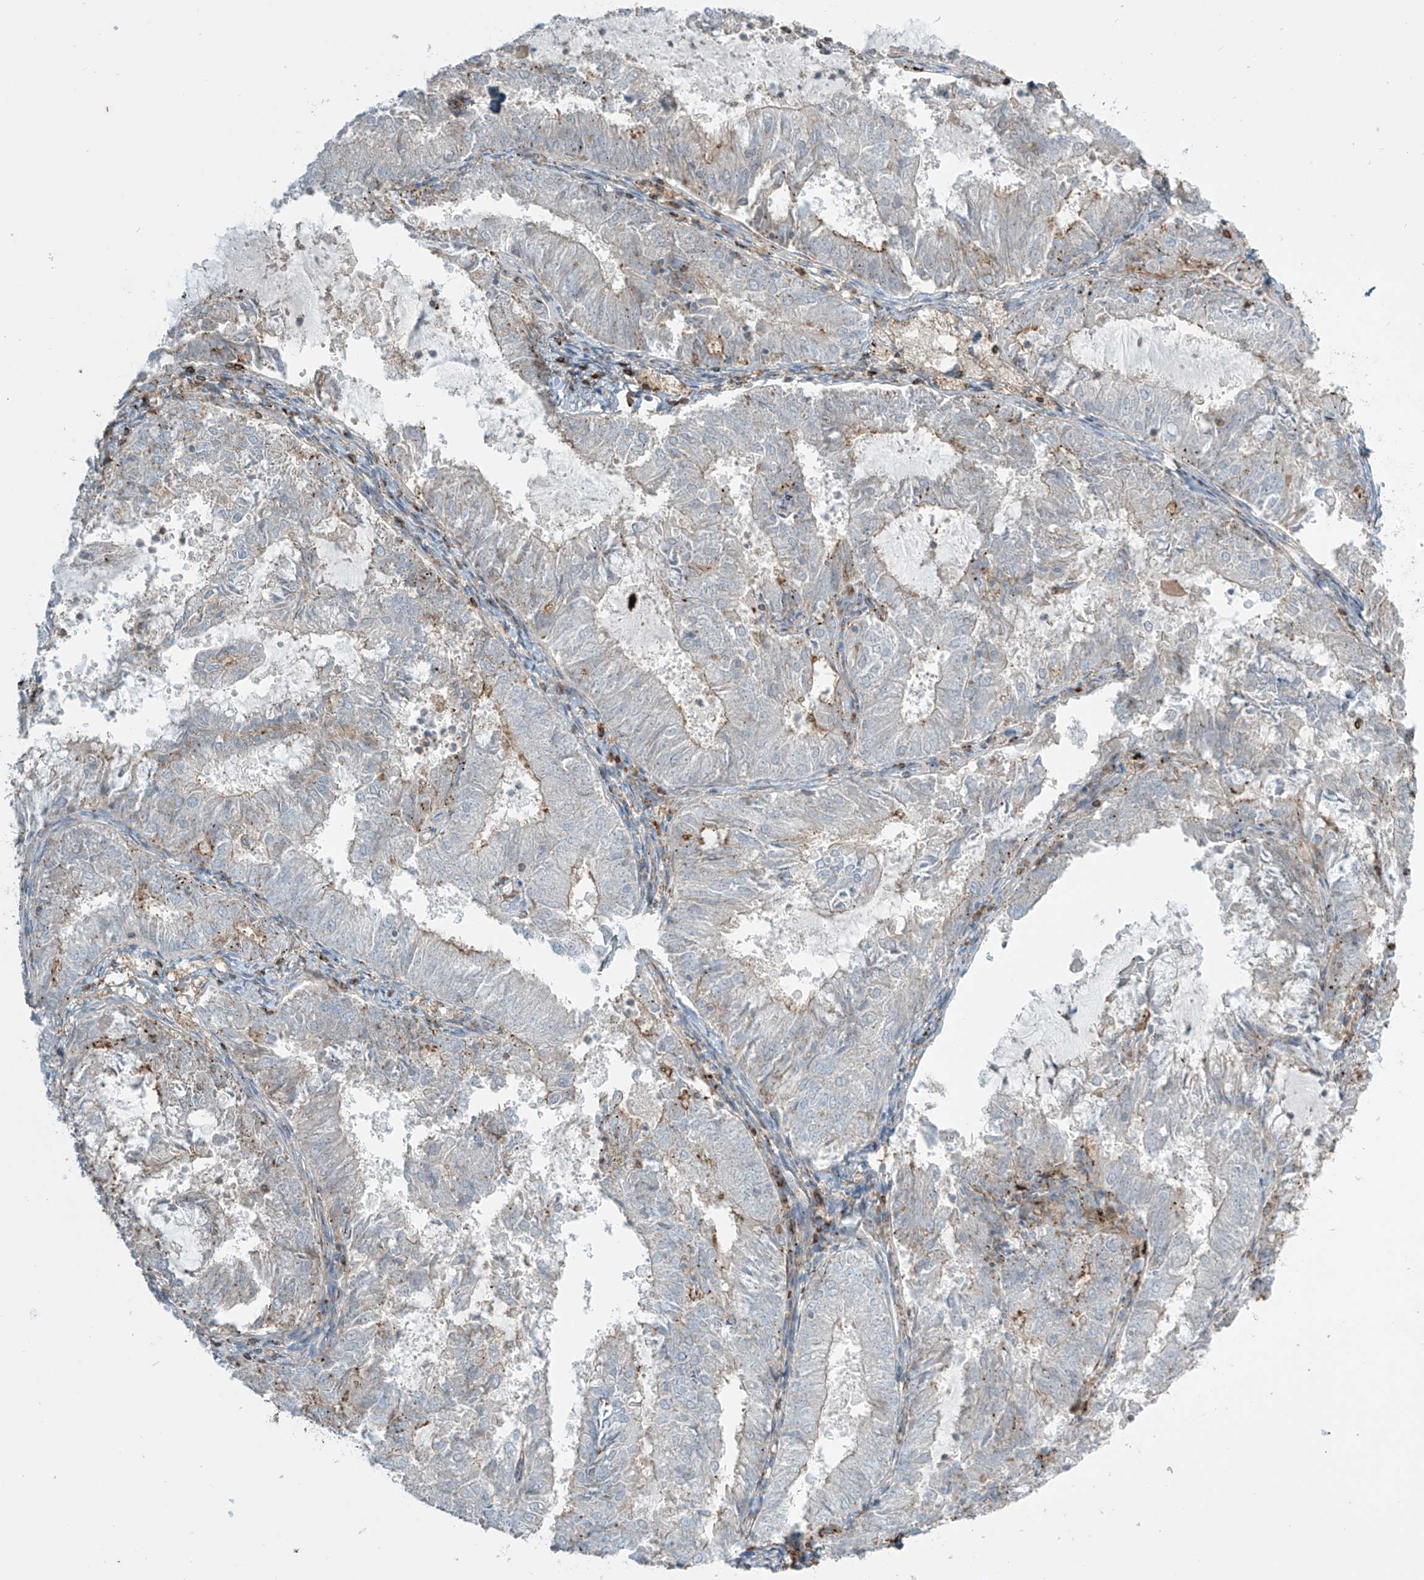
{"staining": {"intensity": "weak", "quantity": "<25%", "location": "cytoplasmic/membranous"}, "tissue": "endometrial cancer", "cell_type": "Tumor cells", "image_type": "cancer", "snomed": [{"axis": "morphology", "description": "Adenocarcinoma, NOS"}, {"axis": "topography", "description": "Endometrium"}], "caption": "Histopathology image shows no significant protein expression in tumor cells of endometrial adenocarcinoma.", "gene": "SLC9A2", "patient": {"sex": "female", "age": 57}}